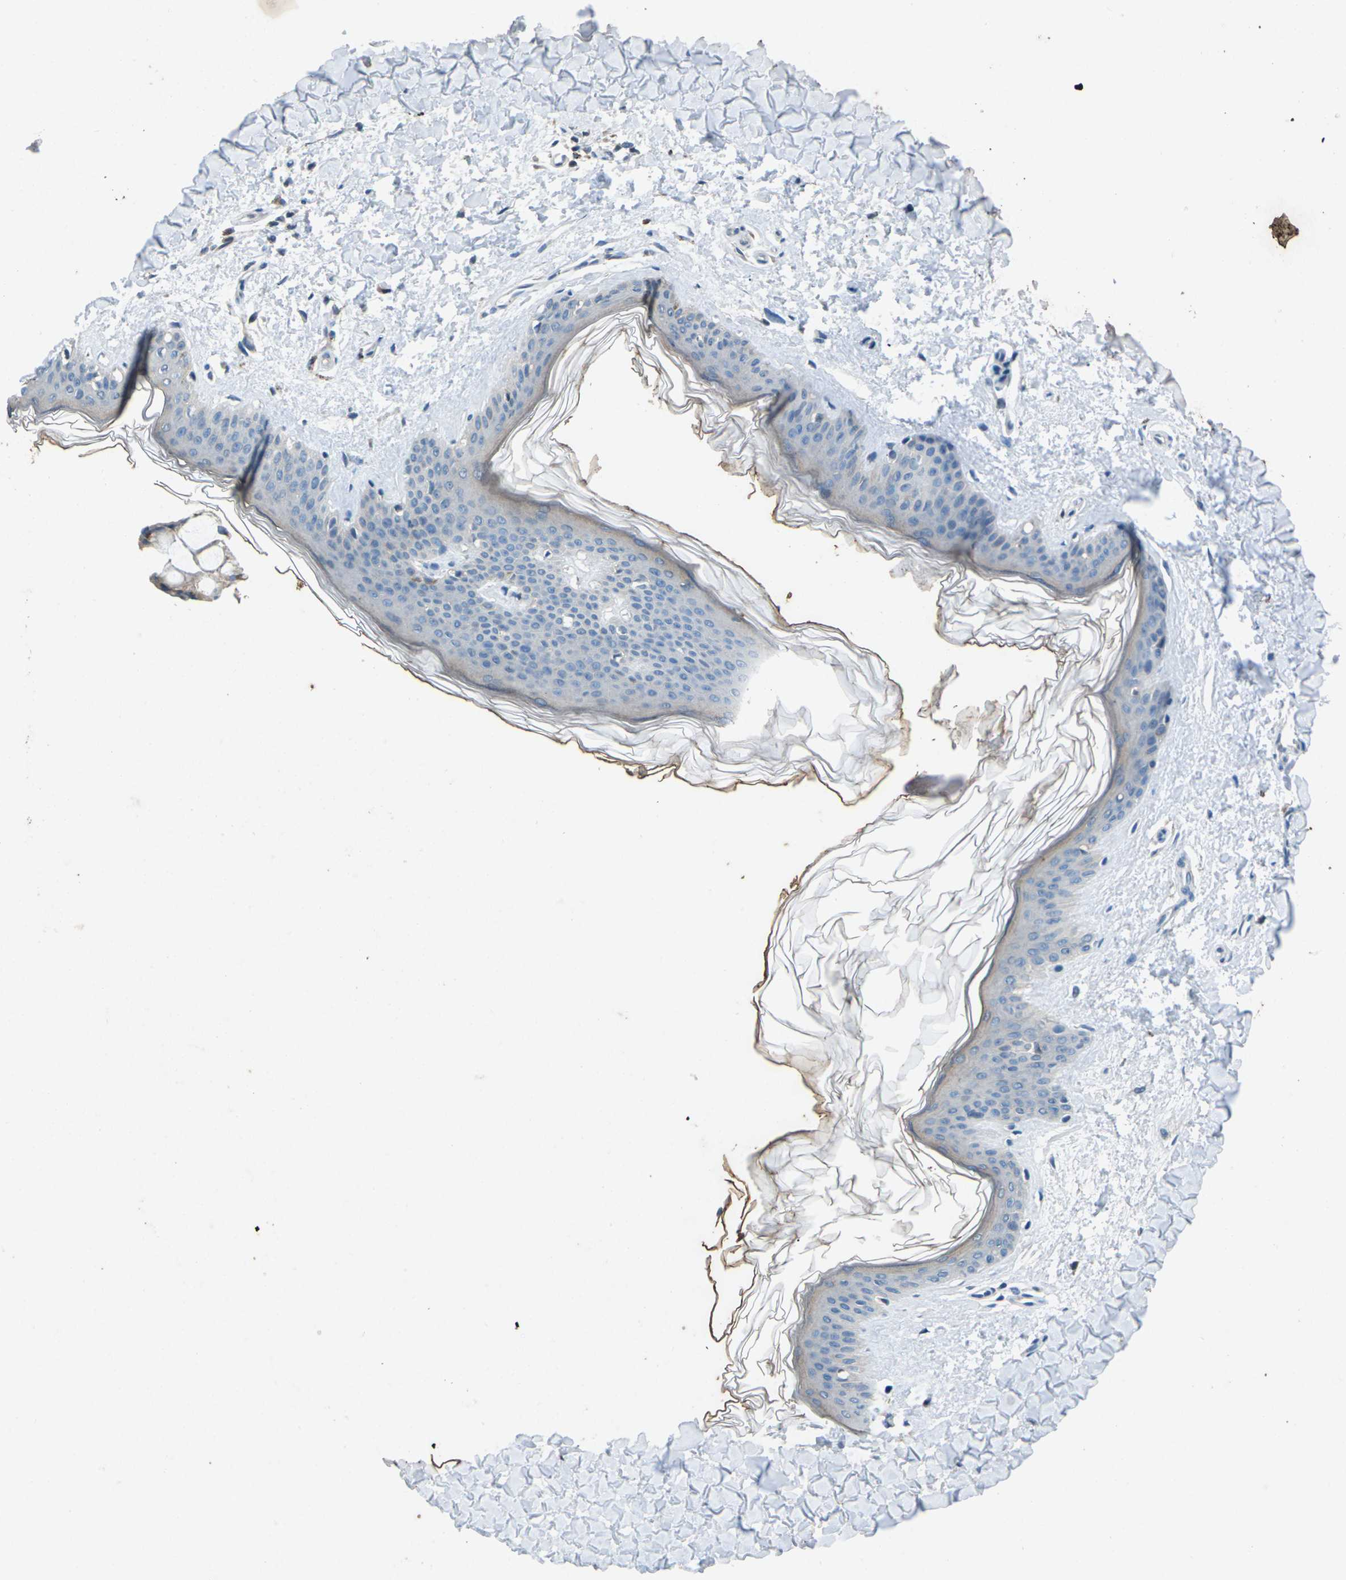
{"staining": {"intensity": "negative", "quantity": "none", "location": "none"}, "tissue": "skin", "cell_type": "Fibroblasts", "image_type": "normal", "snomed": [{"axis": "morphology", "description": "Normal tissue, NOS"}, {"axis": "topography", "description": "Skin"}], "caption": "This is a image of IHC staining of benign skin, which shows no positivity in fibroblasts.", "gene": "SIGLEC14", "patient": {"sex": "female", "age": 41}}